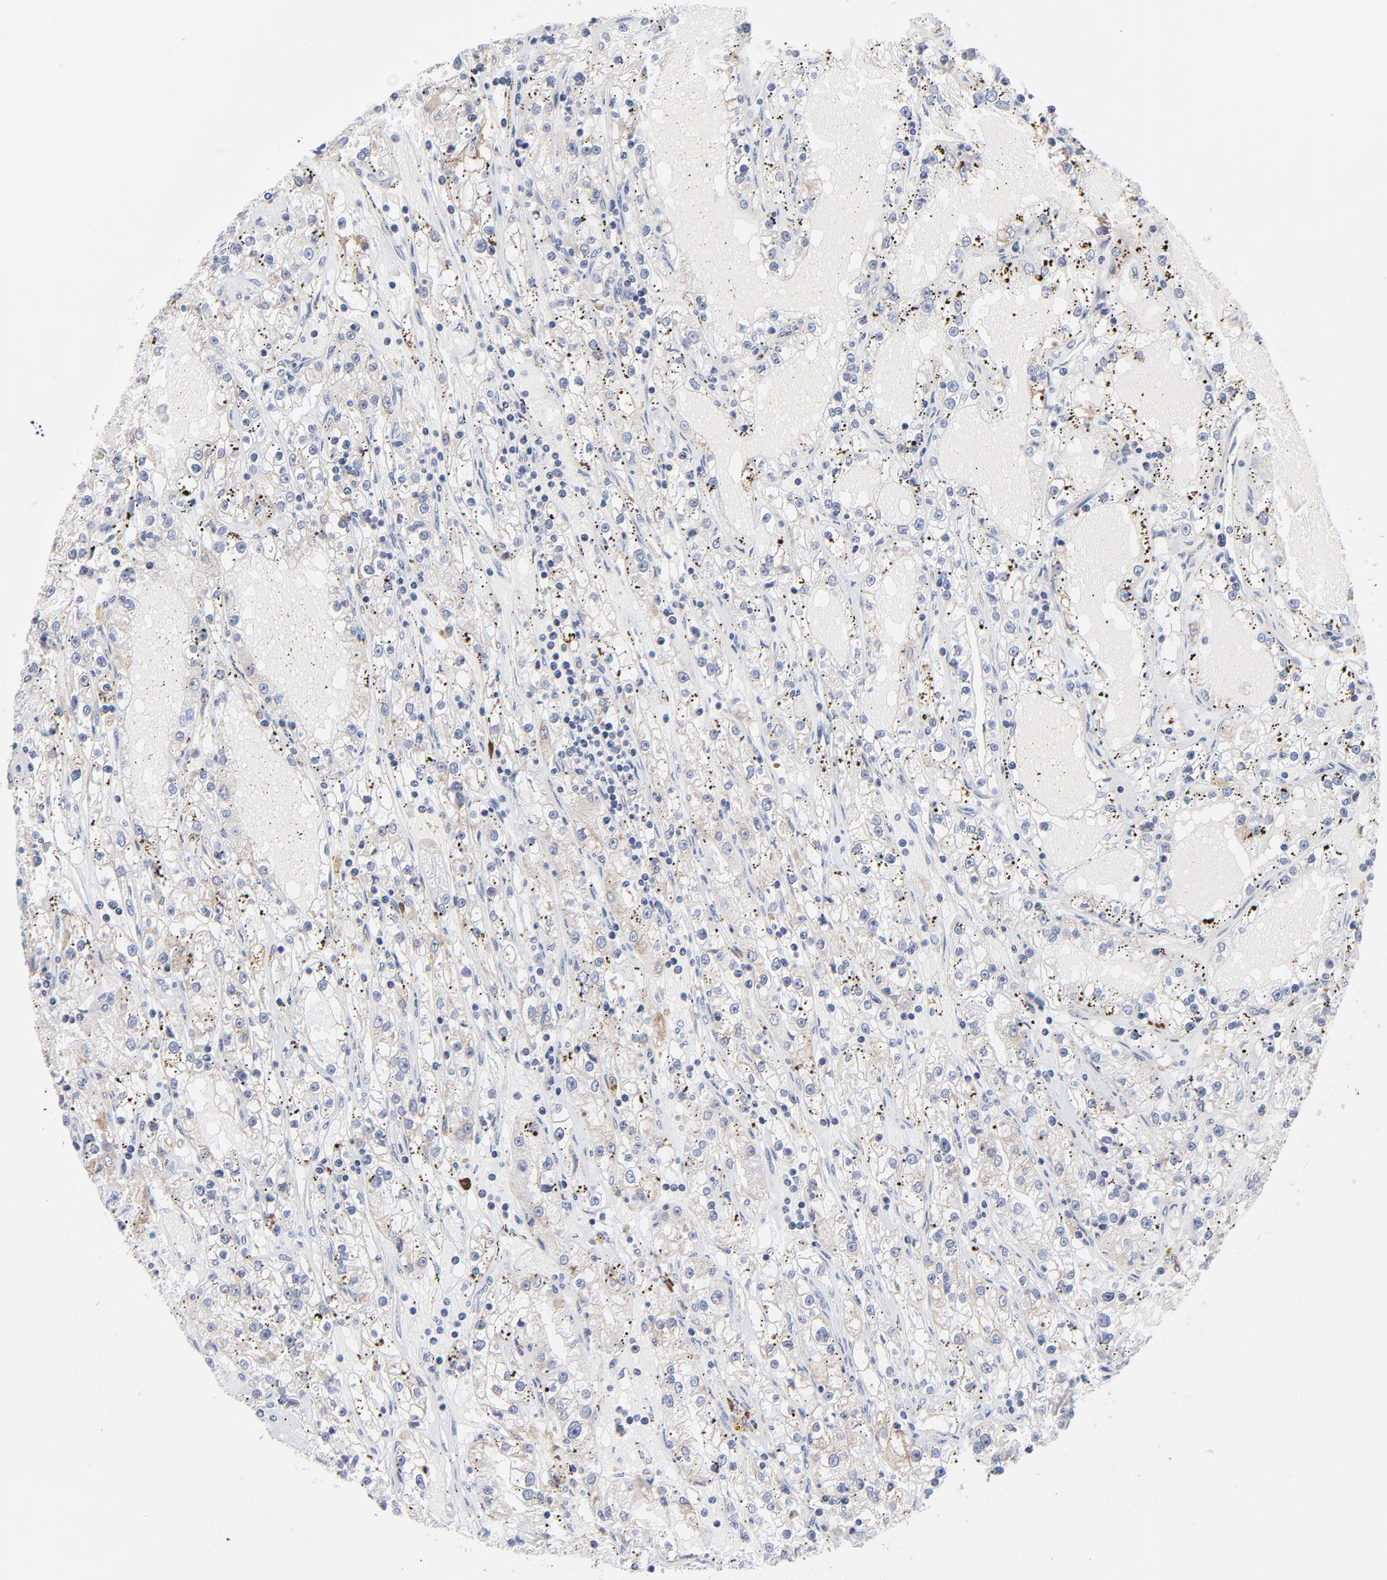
{"staining": {"intensity": "weak", "quantity": ">75%", "location": "cytoplasmic/membranous"}, "tissue": "renal cancer", "cell_type": "Tumor cells", "image_type": "cancer", "snomed": [{"axis": "morphology", "description": "Adenocarcinoma, NOS"}, {"axis": "topography", "description": "Kidney"}], "caption": "This is an image of immunohistochemistry (IHC) staining of renal cancer, which shows weak expression in the cytoplasmic/membranous of tumor cells.", "gene": "TRIM22", "patient": {"sex": "male", "age": 56}}